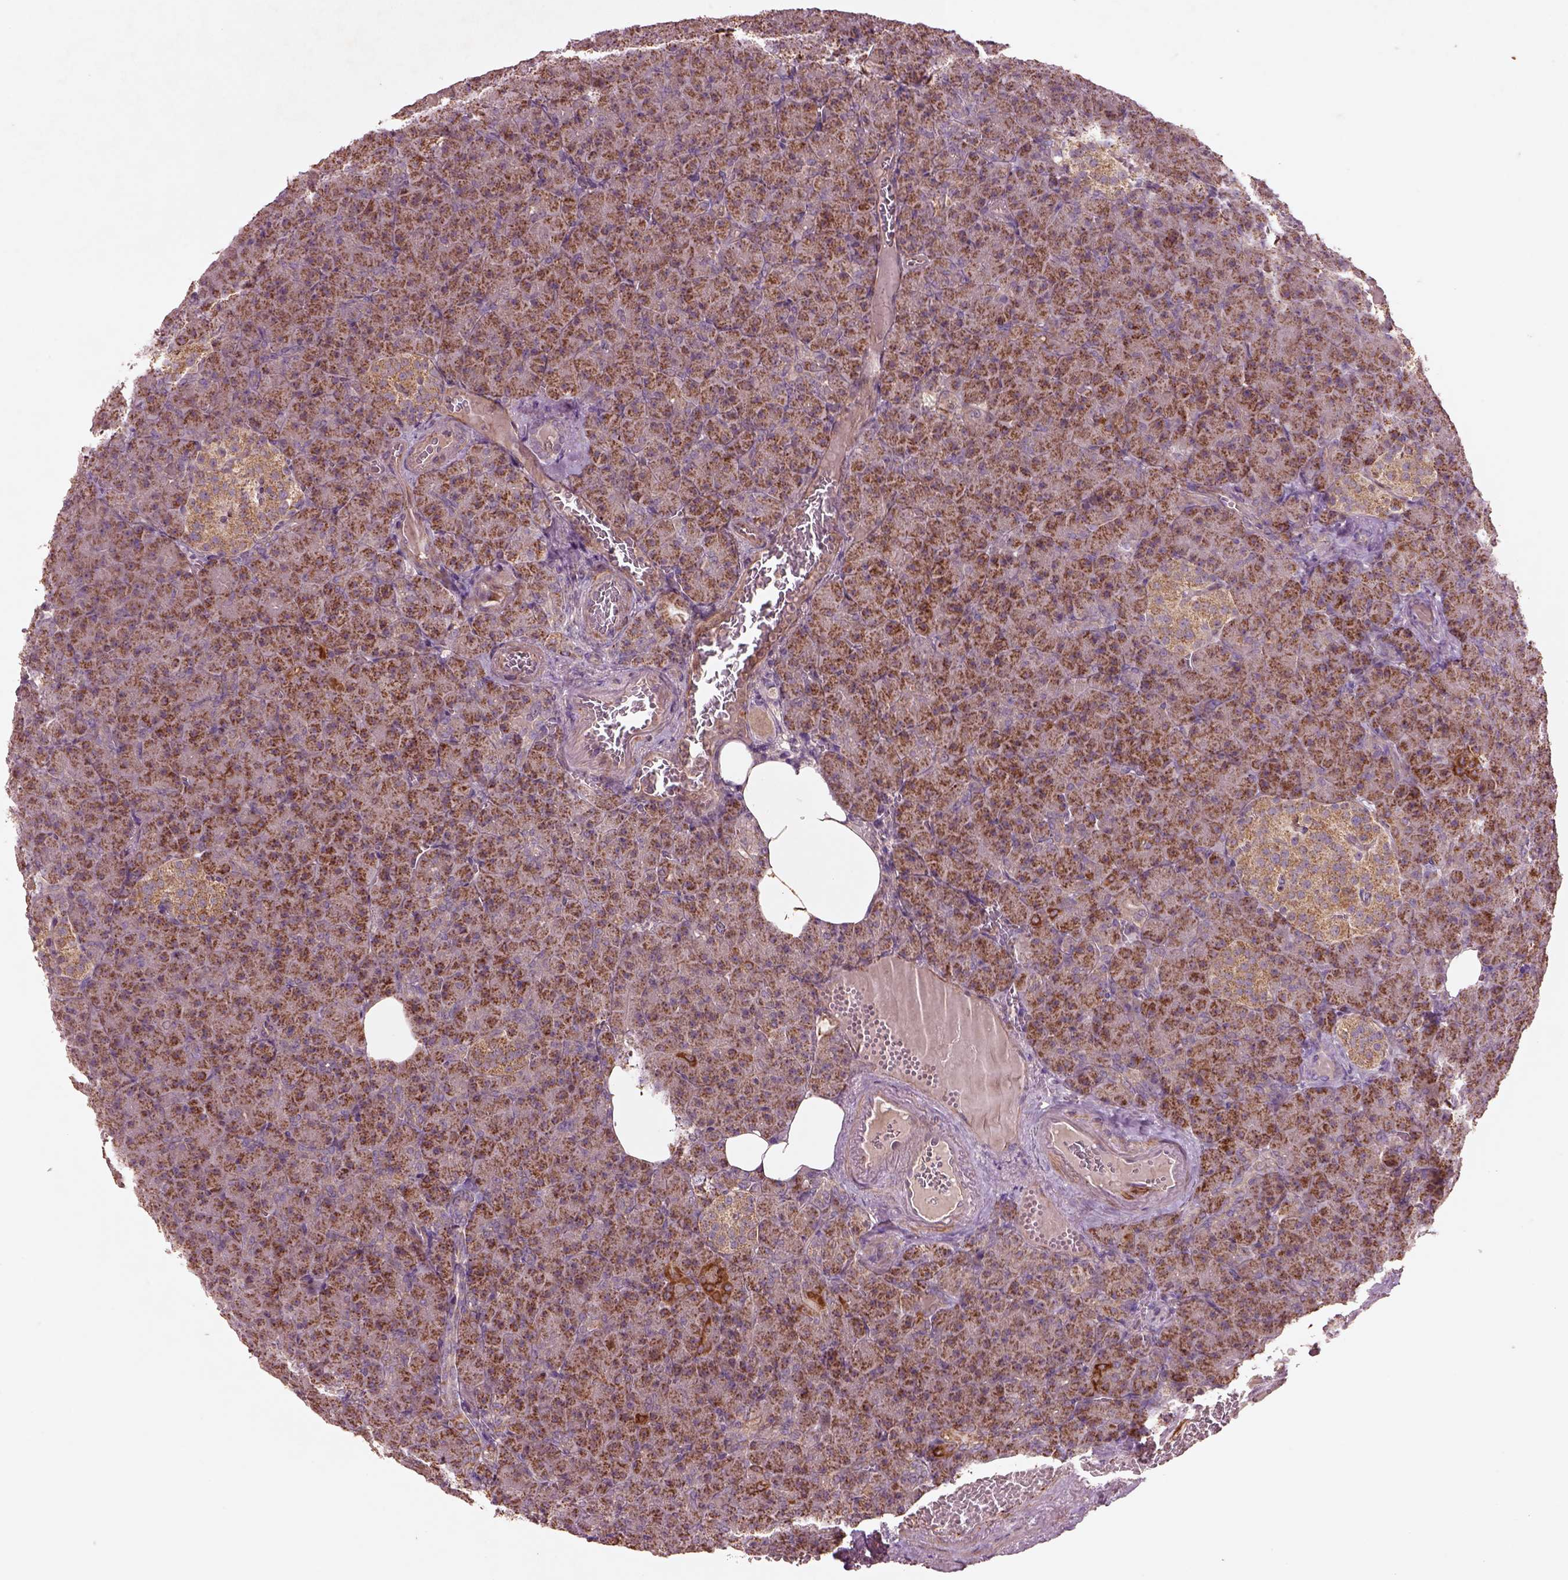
{"staining": {"intensity": "moderate", "quantity": ">75%", "location": "cytoplasmic/membranous"}, "tissue": "pancreas", "cell_type": "Exocrine glandular cells", "image_type": "normal", "snomed": [{"axis": "morphology", "description": "Normal tissue, NOS"}, {"axis": "topography", "description": "Pancreas"}], "caption": "IHC histopathology image of normal pancreas: pancreas stained using IHC shows medium levels of moderate protein expression localized specifically in the cytoplasmic/membranous of exocrine glandular cells, appearing as a cytoplasmic/membranous brown color.", "gene": "SLC25A31", "patient": {"sex": "female", "age": 74}}